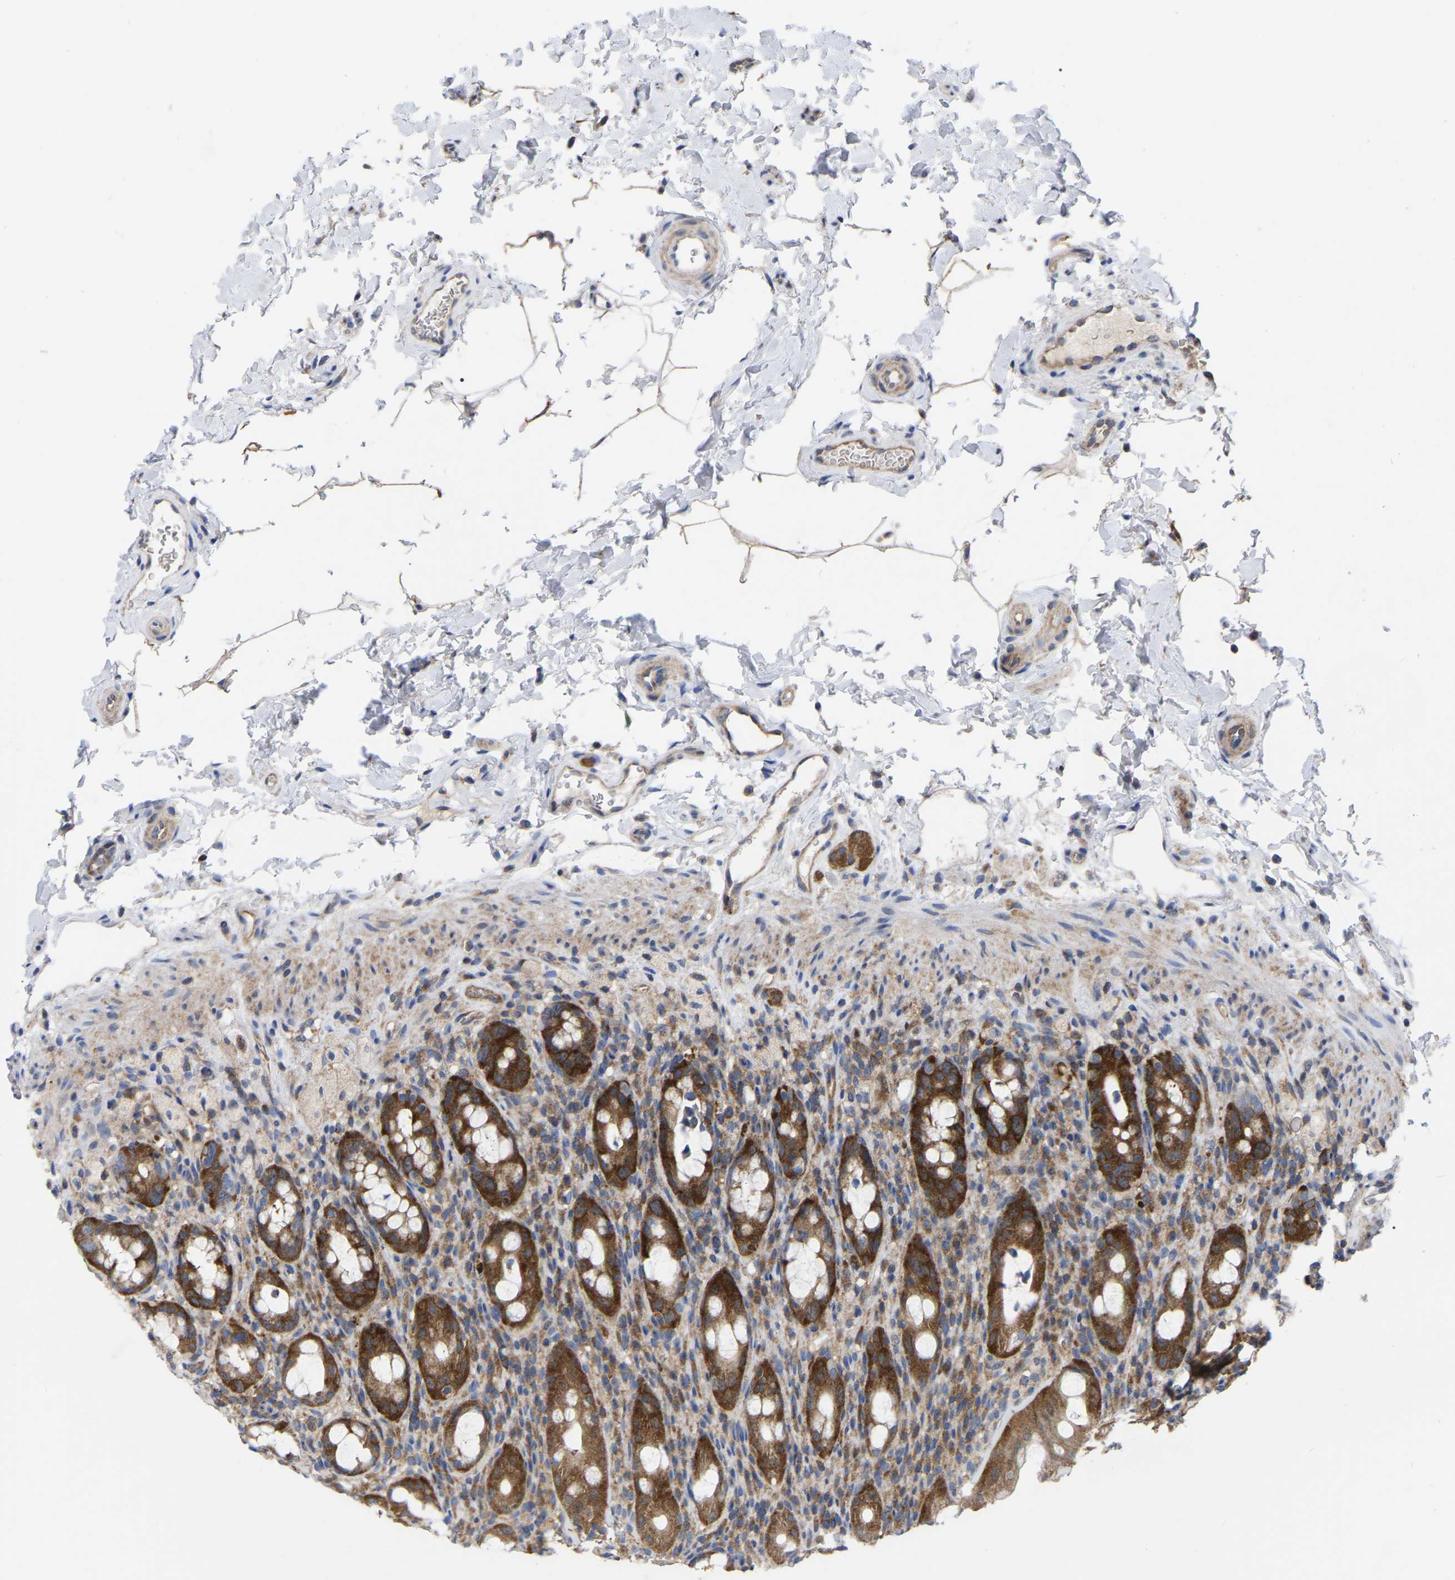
{"staining": {"intensity": "strong", "quantity": ">75%", "location": "cytoplasmic/membranous"}, "tissue": "rectum", "cell_type": "Glandular cells", "image_type": "normal", "snomed": [{"axis": "morphology", "description": "Normal tissue, NOS"}, {"axis": "topography", "description": "Rectum"}], "caption": "A brown stain shows strong cytoplasmic/membranous positivity of a protein in glandular cells of benign rectum.", "gene": "TCP1", "patient": {"sex": "male", "age": 44}}